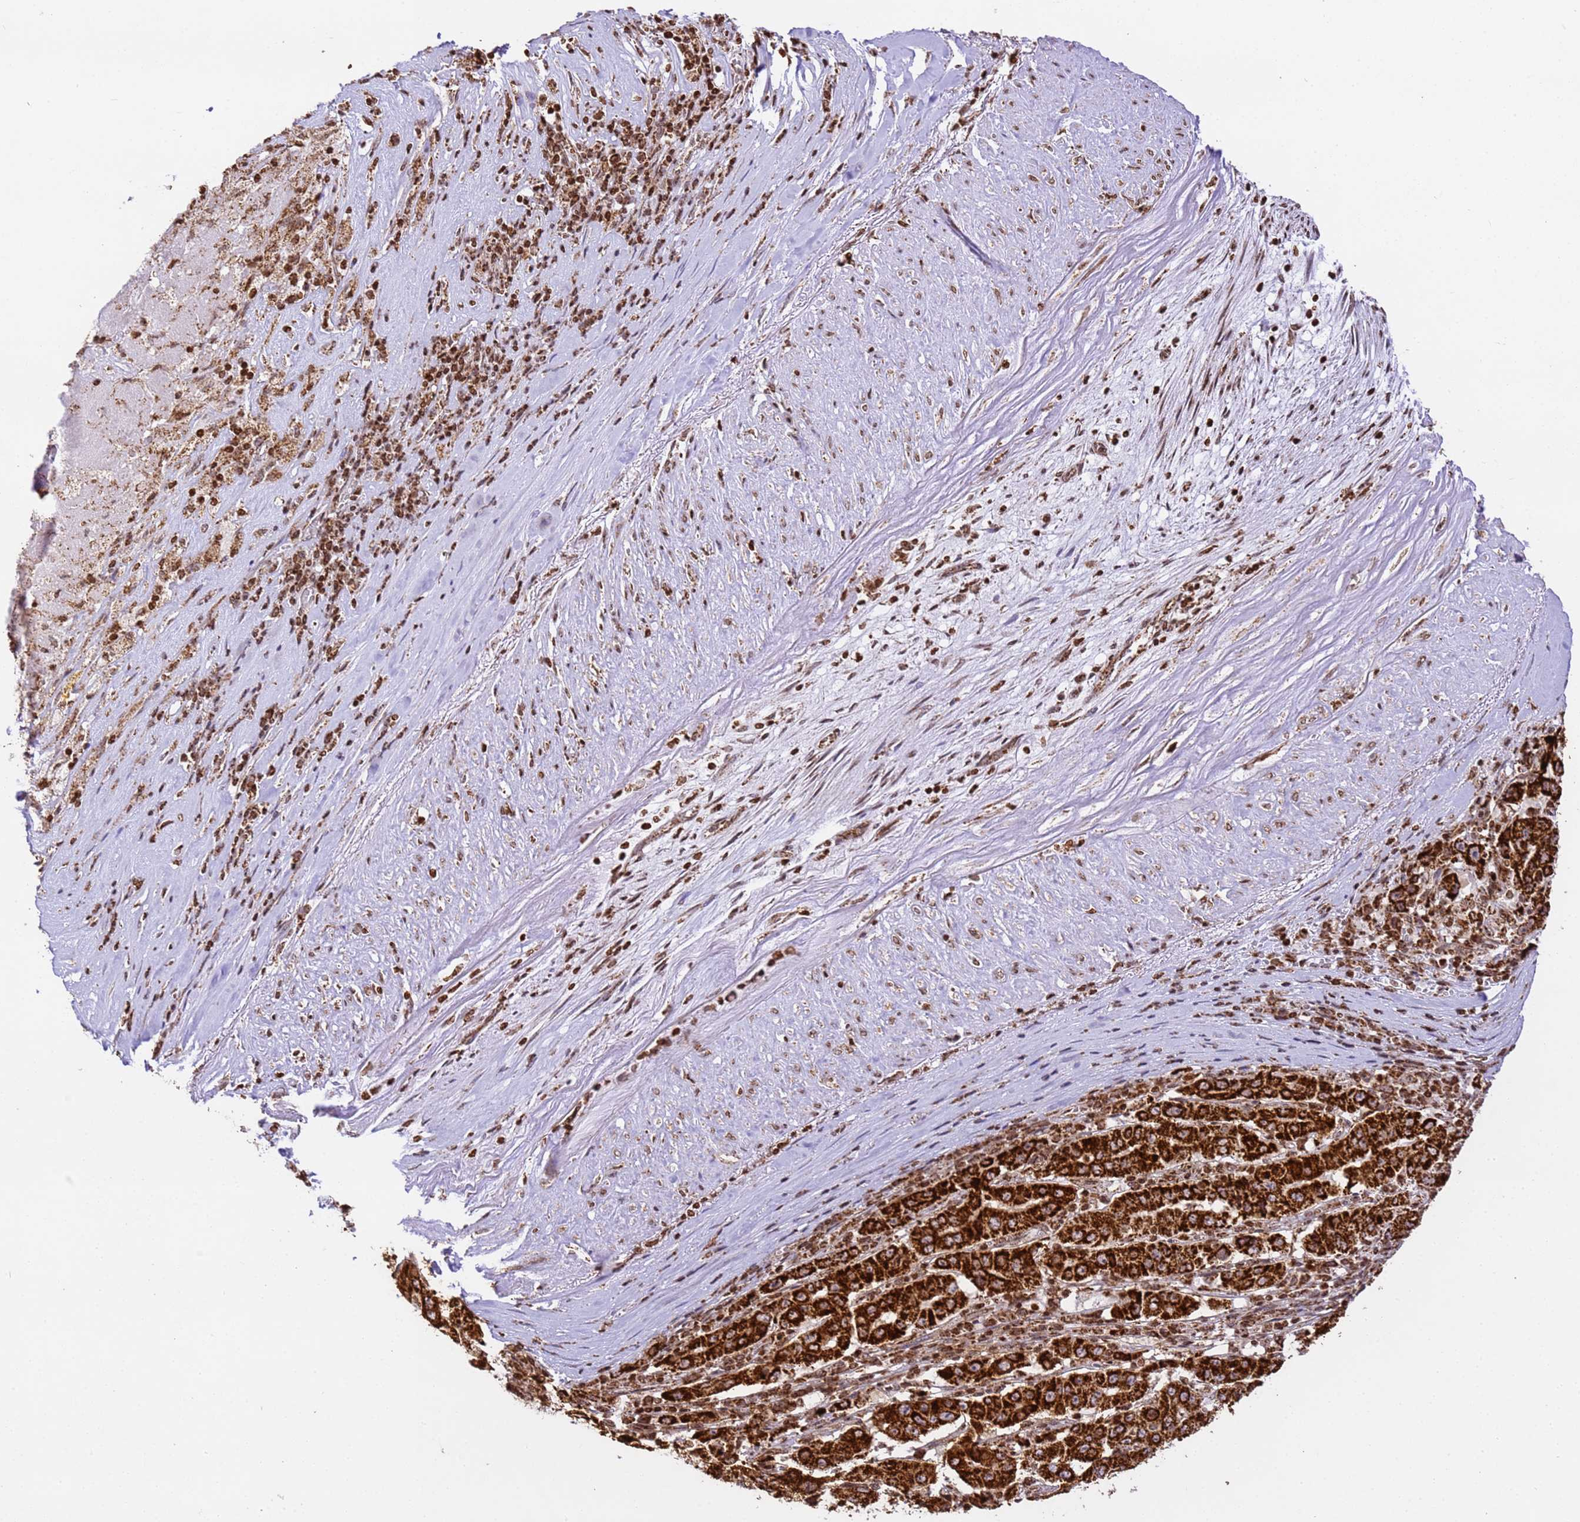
{"staining": {"intensity": "strong", "quantity": ">75%", "location": "cytoplasmic/membranous"}, "tissue": "pancreatic cancer", "cell_type": "Tumor cells", "image_type": "cancer", "snomed": [{"axis": "morphology", "description": "Adenocarcinoma, NOS"}, {"axis": "topography", "description": "Pancreas"}], "caption": "A brown stain shows strong cytoplasmic/membranous expression of a protein in adenocarcinoma (pancreatic) tumor cells.", "gene": "HSPE1", "patient": {"sex": "male", "age": 63}}